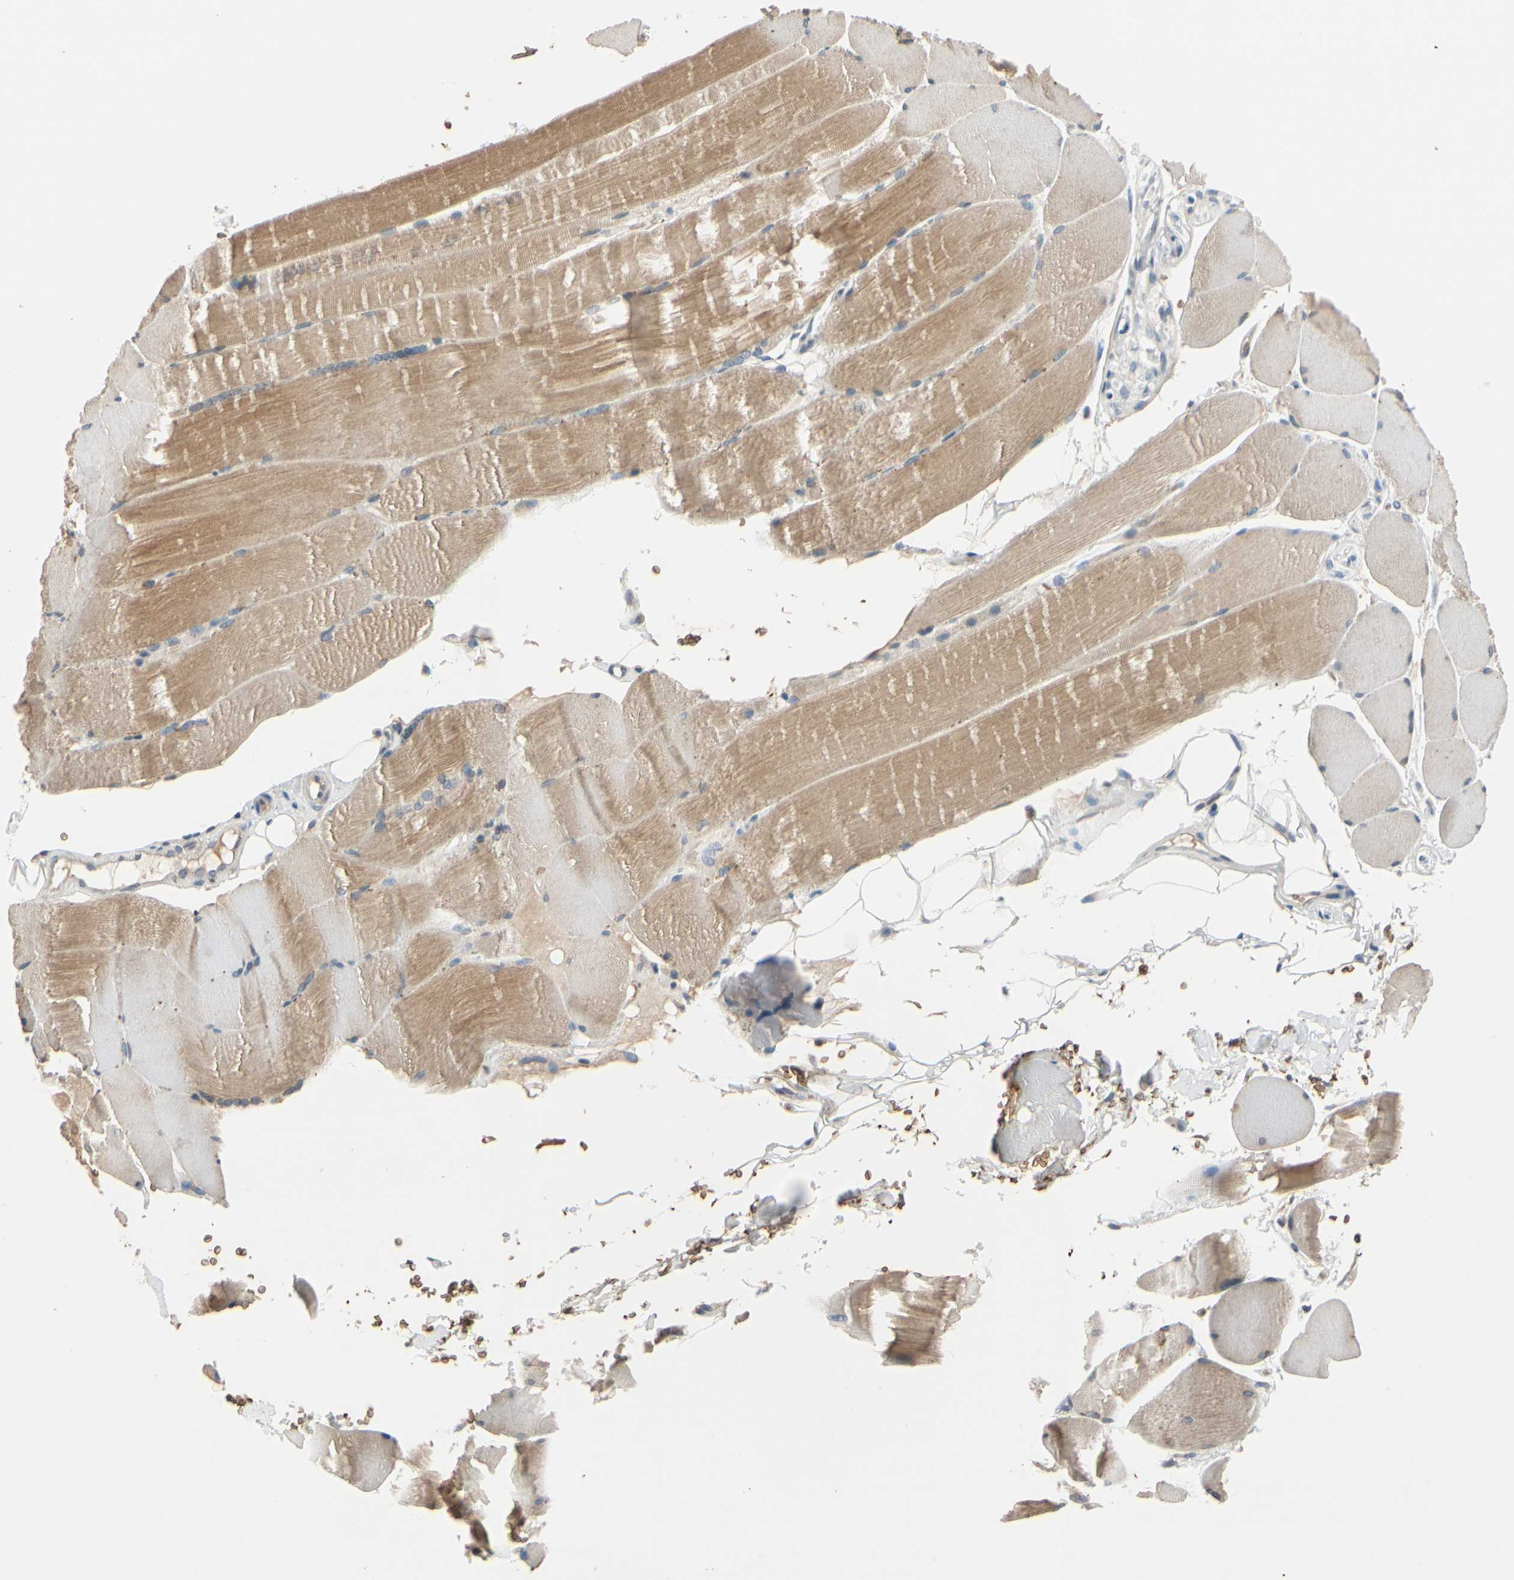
{"staining": {"intensity": "moderate", "quantity": "25%-75%", "location": "cytoplasmic/membranous"}, "tissue": "skeletal muscle", "cell_type": "Myocytes", "image_type": "normal", "snomed": [{"axis": "morphology", "description": "Normal tissue, NOS"}, {"axis": "topography", "description": "Skin"}, {"axis": "topography", "description": "Skeletal muscle"}], "caption": "DAB (3,3'-diaminobenzidine) immunohistochemical staining of unremarkable skeletal muscle exhibits moderate cytoplasmic/membranous protein expression in about 25%-75% of myocytes. (Brightfield microscopy of DAB IHC at high magnification).", "gene": "GYPC", "patient": {"sex": "male", "age": 83}}